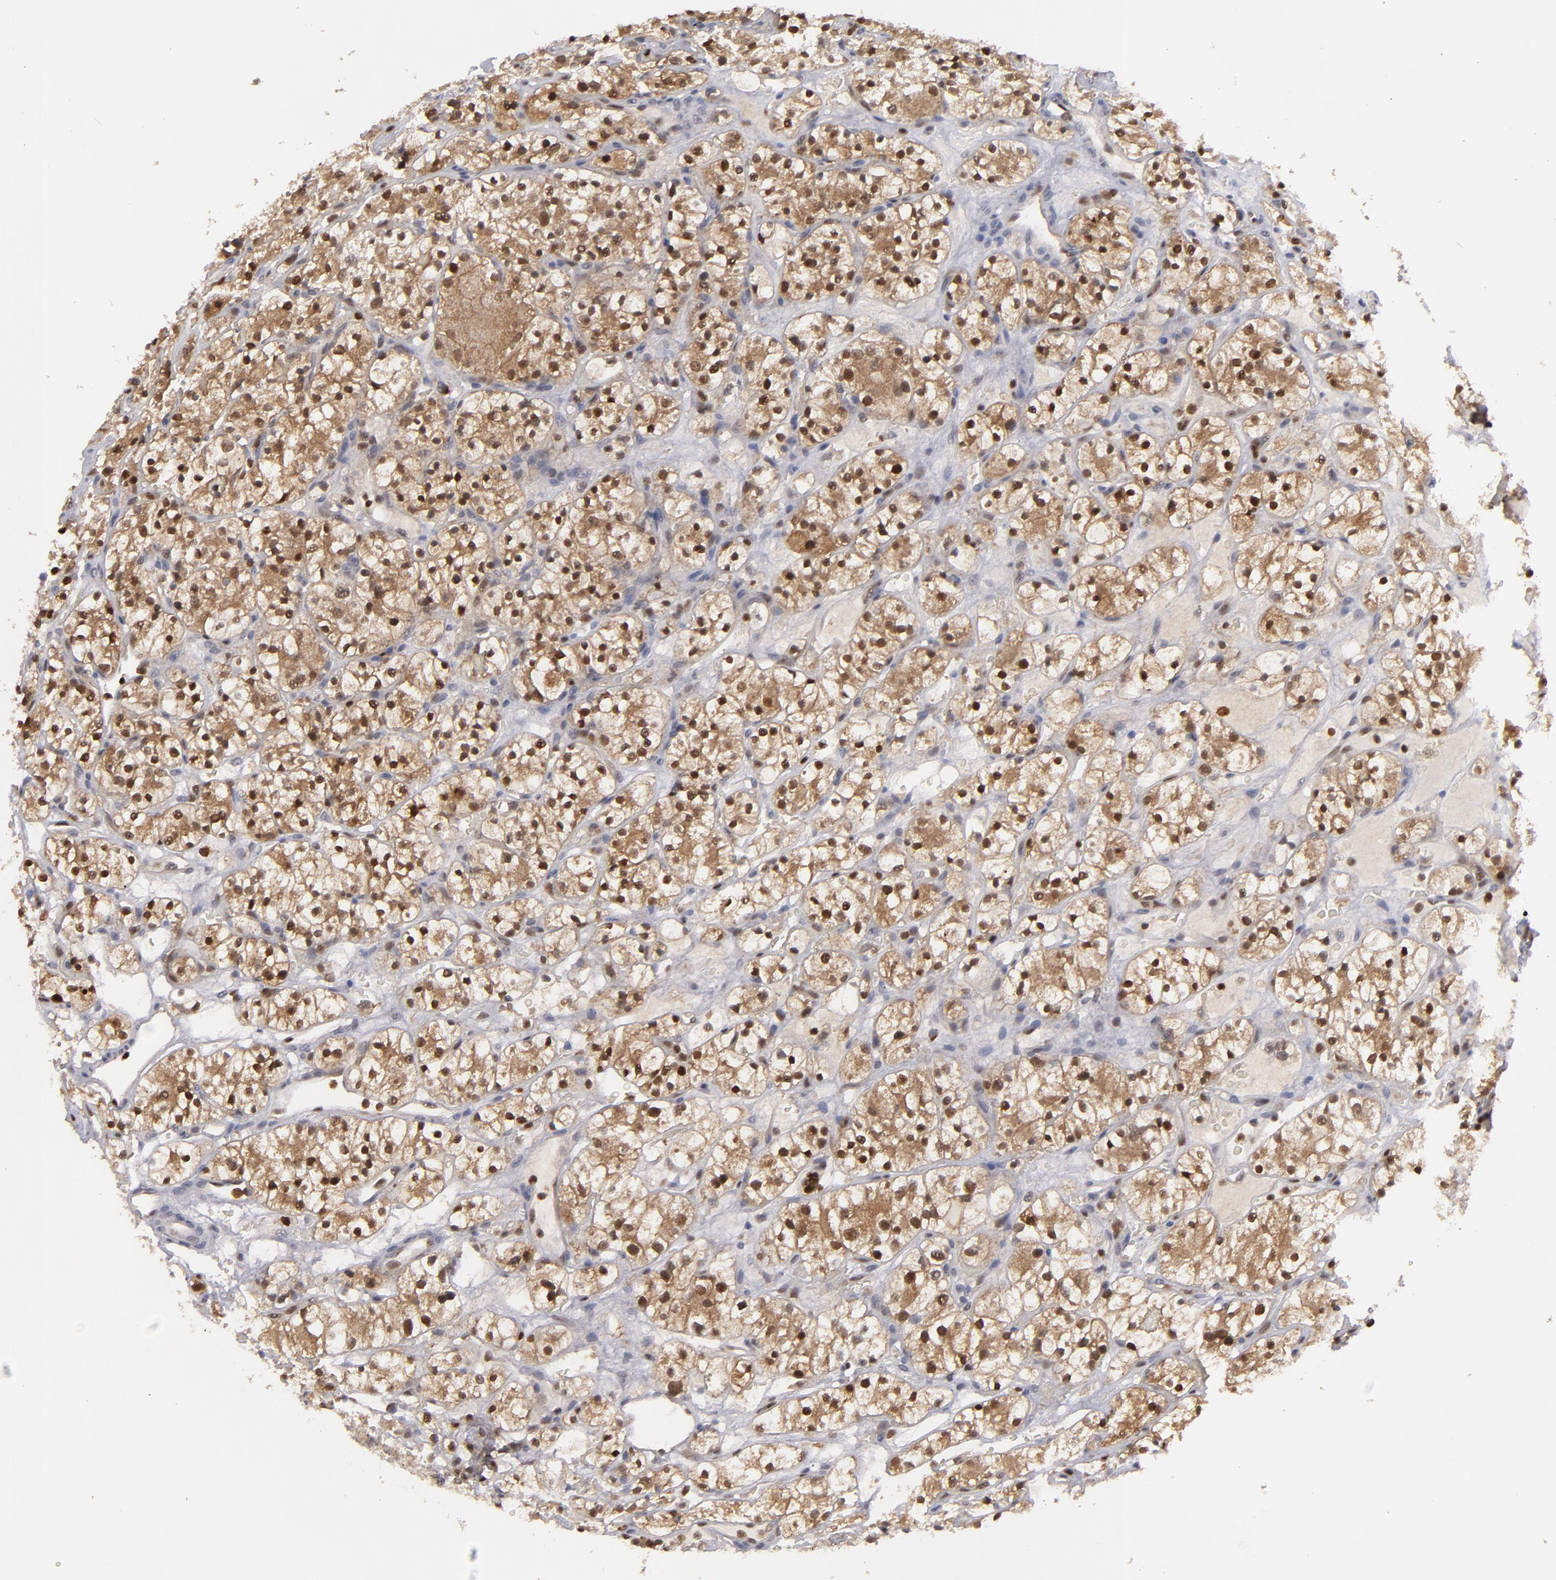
{"staining": {"intensity": "moderate", "quantity": ">75%", "location": "cytoplasmic/membranous,nuclear"}, "tissue": "renal cancer", "cell_type": "Tumor cells", "image_type": "cancer", "snomed": [{"axis": "morphology", "description": "Adenocarcinoma, NOS"}, {"axis": "topography", "description": "Kidney"}], "caption": "An image of human adenocarcinoma (renal) stained for a protein reveals moderate cytoplasmic/membranous and nuclear brown staining in tumor cells.", "gene": "GSR", "patient": {"sex": "female", "age": 60}}